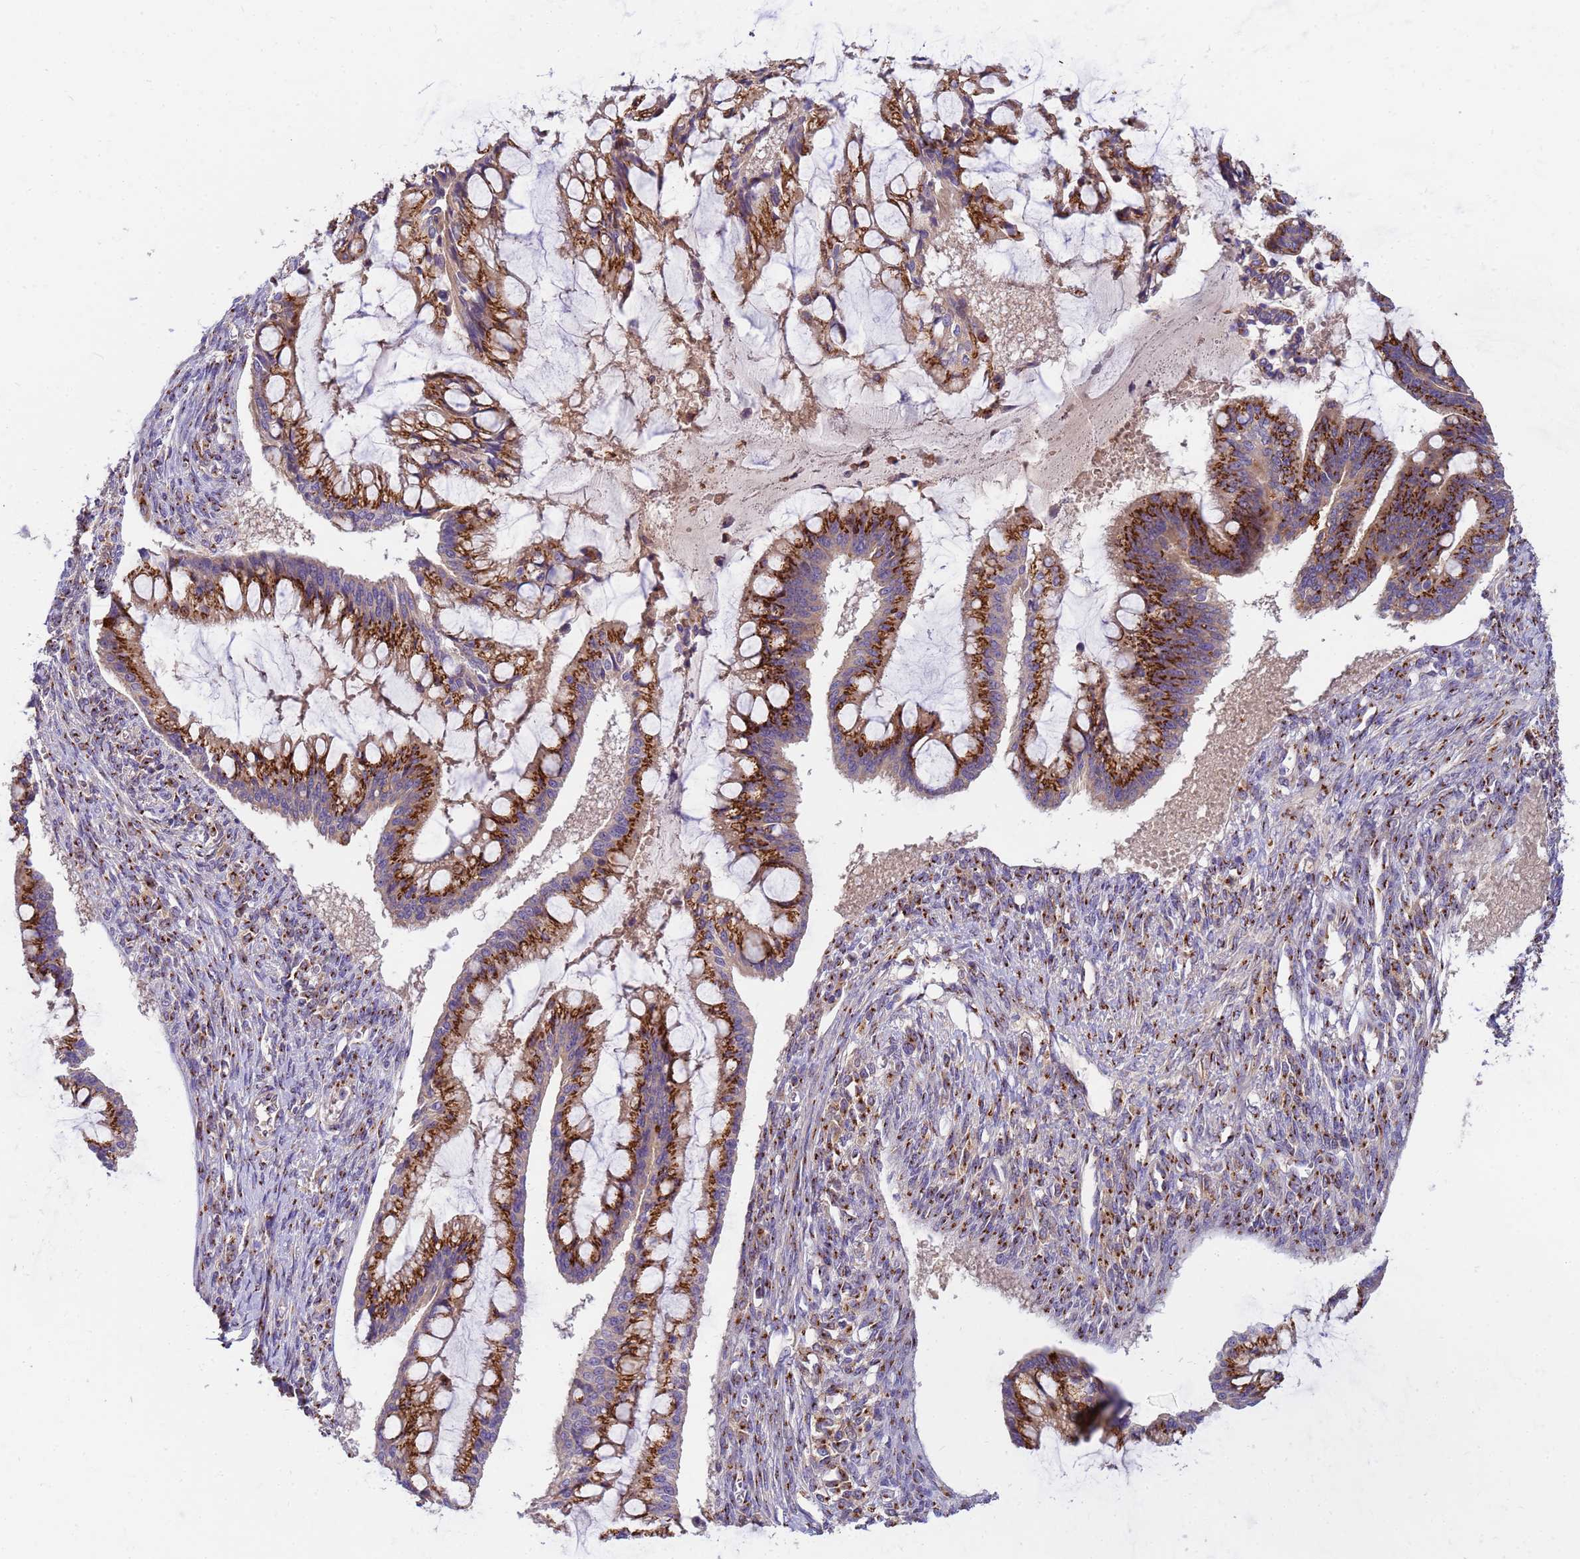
{"staining": {"intensity": "strong", "quantity": ">75%", "location": "cytoplasmic/membranous"}, "tissue": "ovarian cancer", "cell_type": "Tumor cells", "image_type": "cancer", "snomed": [{"axis": "morphology", "description": "Cystadenocarcinoma, mucinous, NOS"}, {"axis": "topography", "description": "Ovary"}], "caption": "Tumor cells demonstrate strong cytoplasmic/membranous staining in about >75% of cells in mucinous cystadenocarcinoma (ovarian).", "gene": "HPS3", "patient": {"sex": "female", "age": 73}}